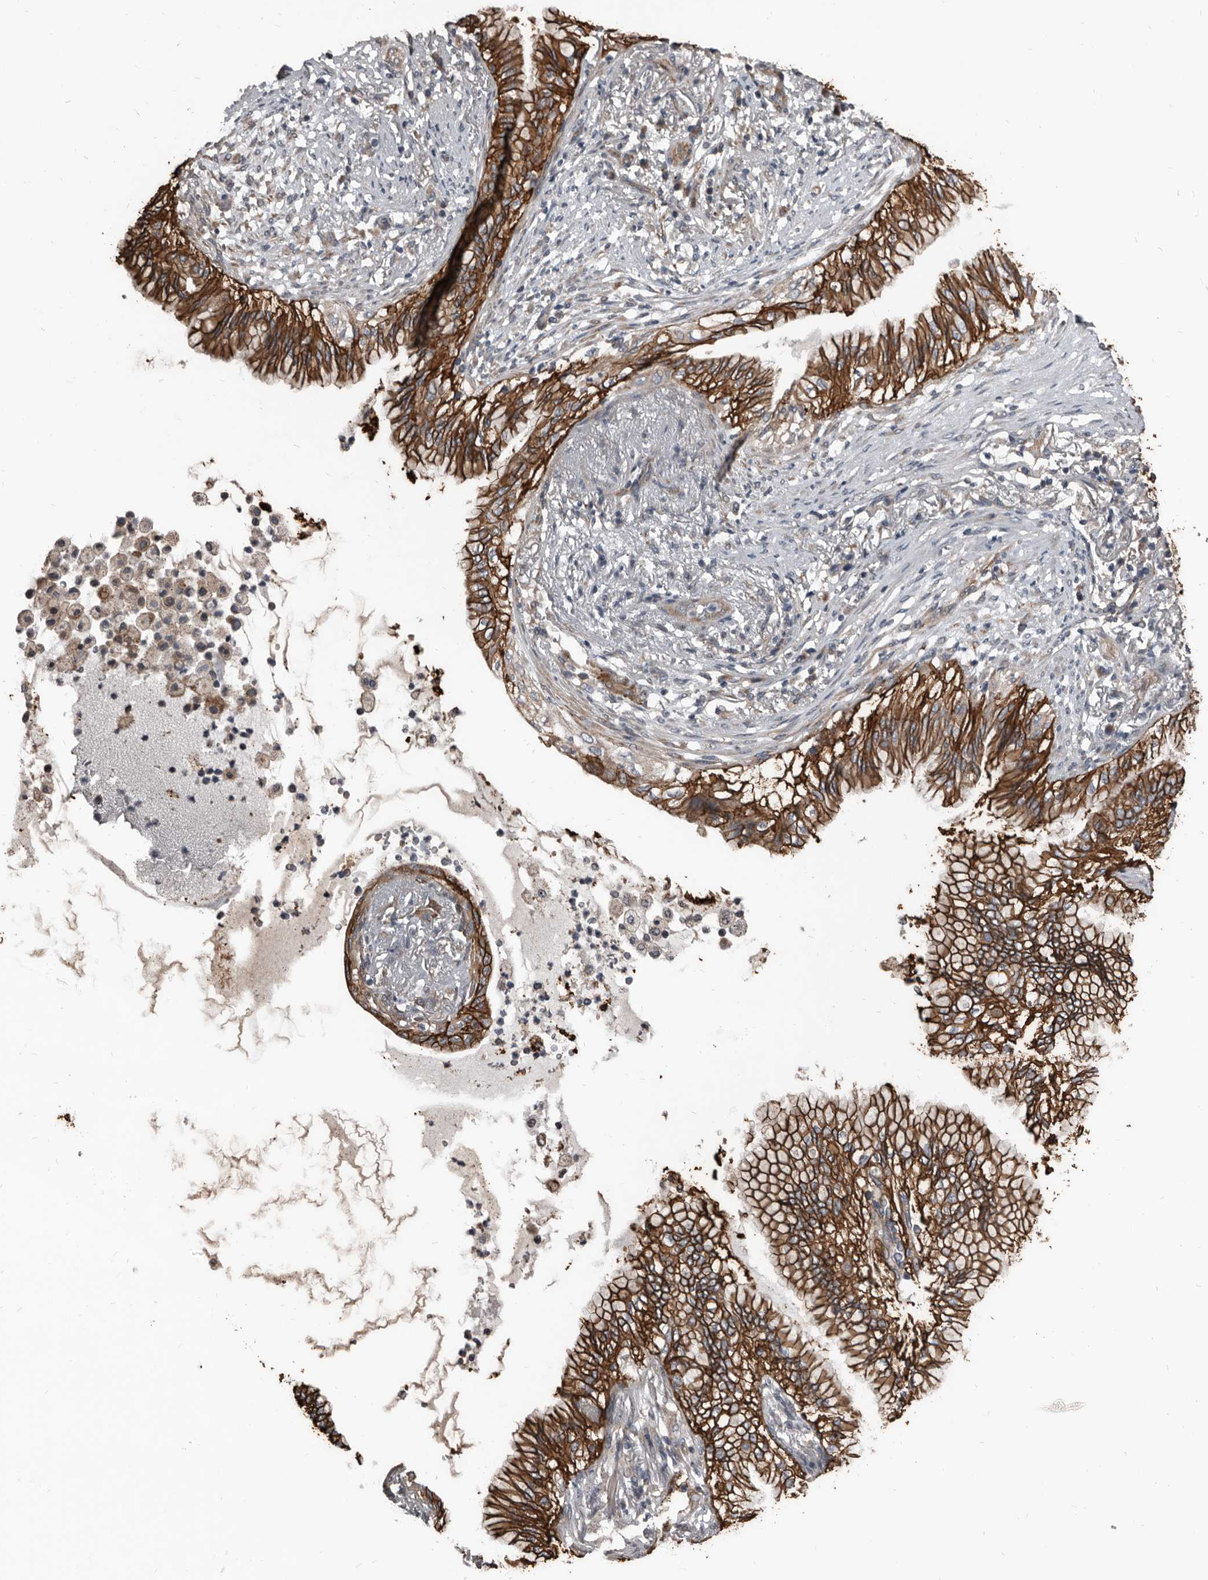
{"staining": {"intensity": "strong", "quantity": ">75%", "location": "cytoplasmic/membranous"}, "tissue": "lung cancer", "cell_type": "Tumor cells", "image_type": "cancer", "snomed": [{"axis": "morphology", "description": "Adenocarcinoma, NOS"}, {"axis": "topography", "description": "Lung"}], "caption": "Strong cytoplasmic/membranous protein staining is identified in about >75% of tumor cells in adenocarcinoma (lung).", "gene": "DHPS", "patient": {"sex": "female", "age": 70}}